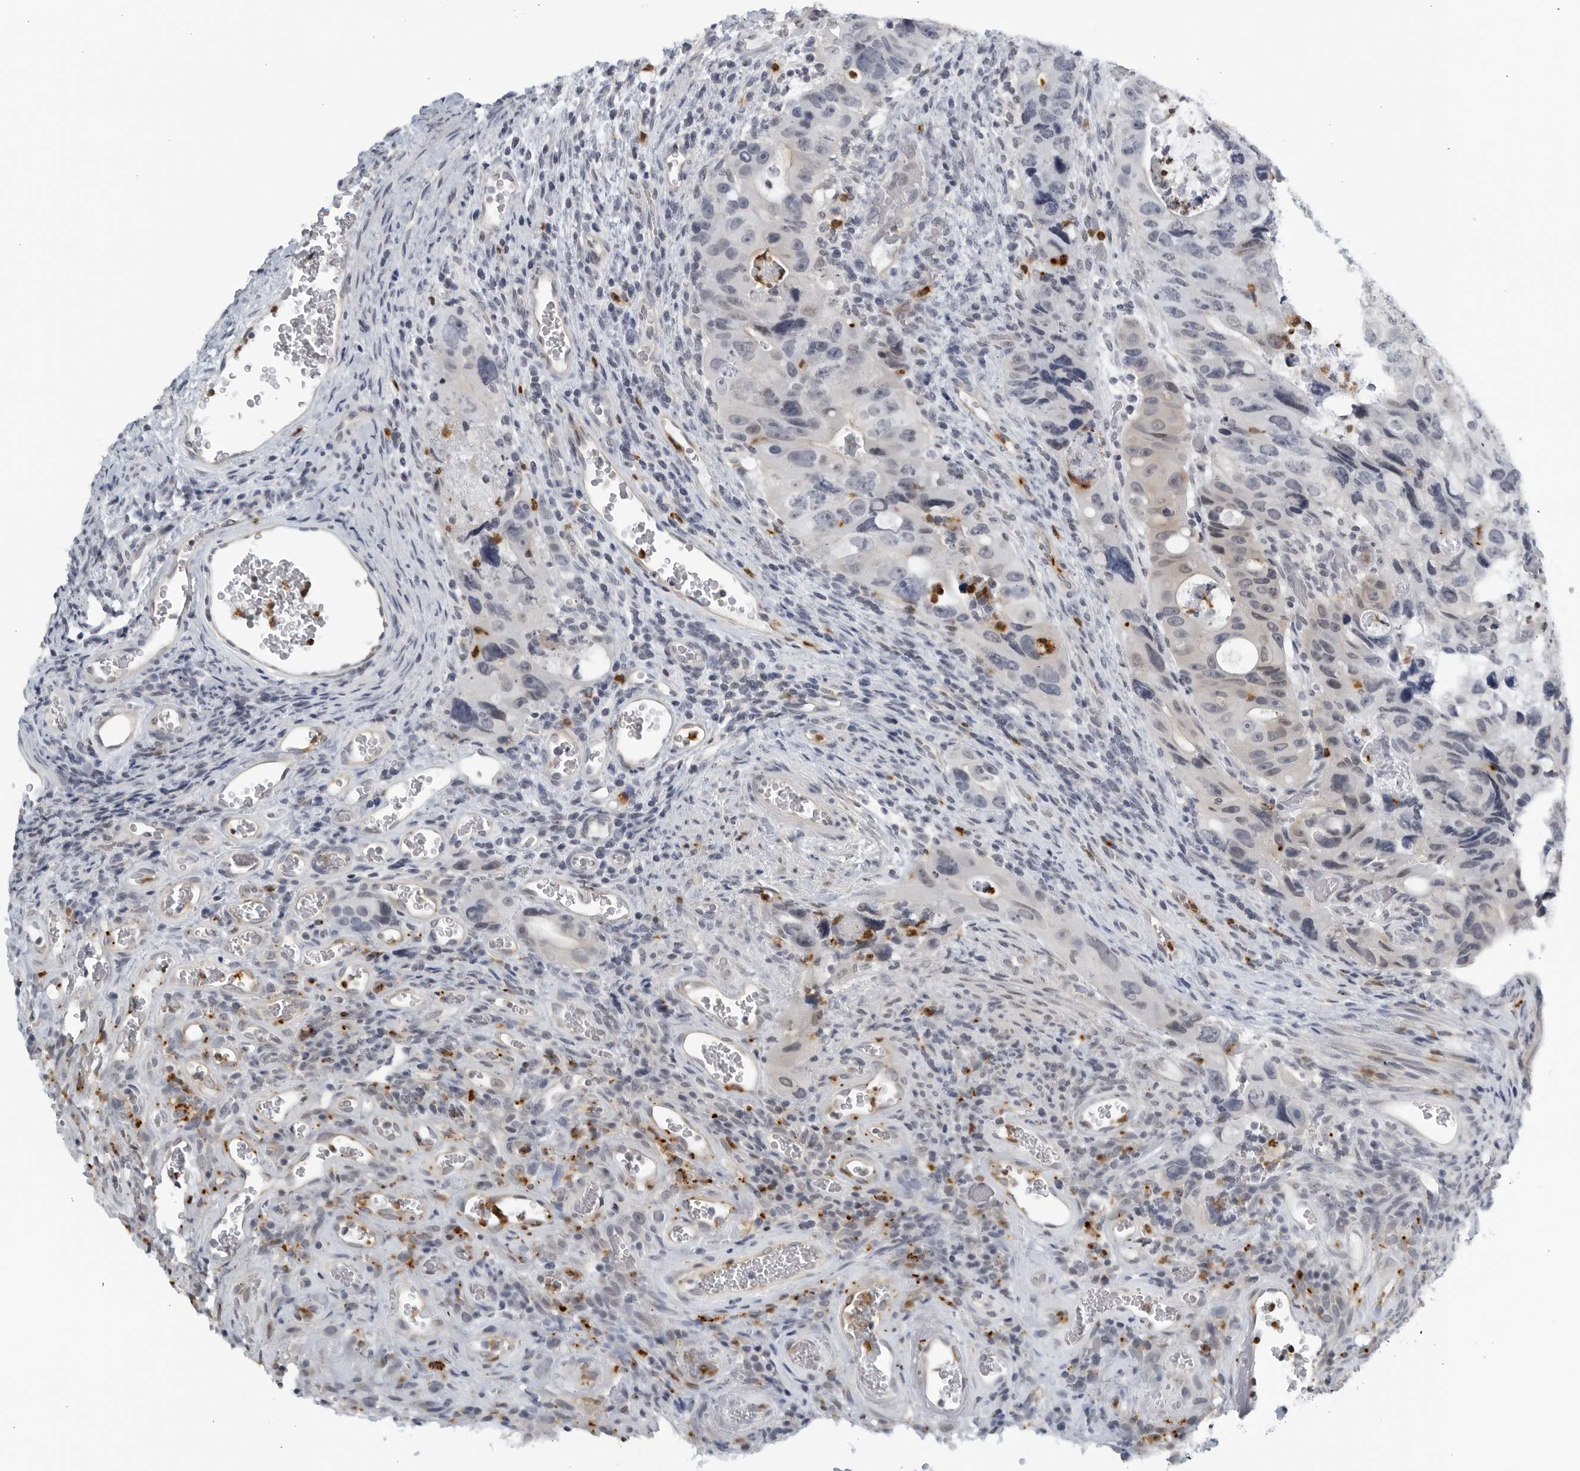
{"staining": {"intensity": "negative", "quantity": "none", "location": "none"}, "tissue": "colorectal cancer", "cell_type": "Tumor cells", "image_type": "cancer", "snomed": [{"axis": "morphology", "description": "Adenocarcinoma, NOS"}, {"axis": "topography", "description": "Rectum"}], "caption": "The immunohistochemistry (IHC) image has no significant expression in tumor cells of colorectal cancer tissue. (Brightfield microscopy of DAB (3,3'-diaminobenzidine) IHC at high magnification).", "gene": "KLK7", "patient": {"sex": "male", "age": 59}}